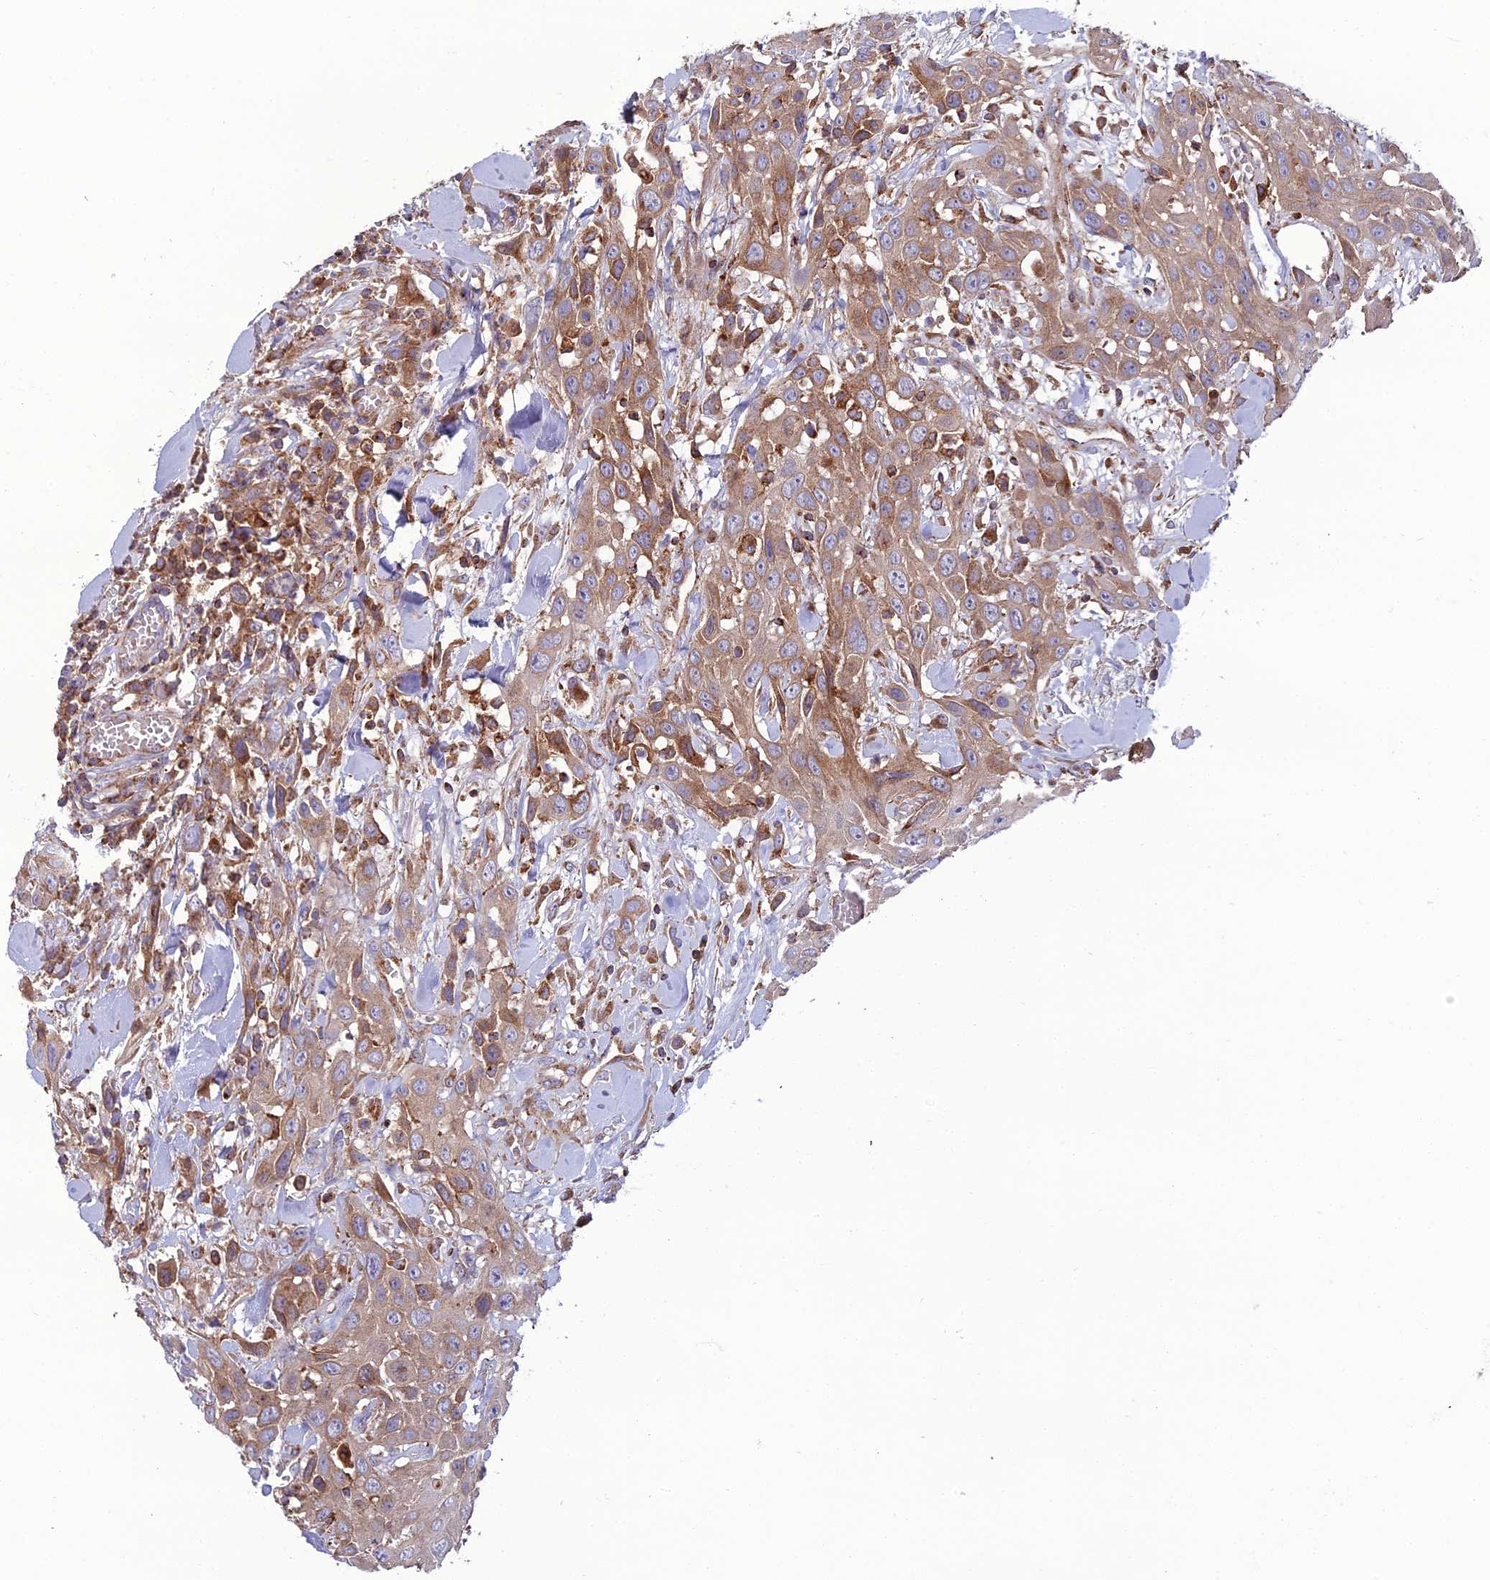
{"staining": {"intensity": "moderate", "quantity": ">75%", "location": "cytoplasmic/membranous"}, "tissue": "head and neck cancer", "cell_type": "Tumor cells", "image_type": "cancer", "snomed": [{"axis": "morphology", "description": "Squamous cell carcinoma, NOS"}, {"axis": "topography", "description": "Head-Neck"}], "caption": "Human head and neck cancer (squamous cell carcinoma) stained with a protein marker demonstrates moderate staining in tumor cells.", "gene": "LNPEP", "patient": {"sex": "male", "age": 81}}